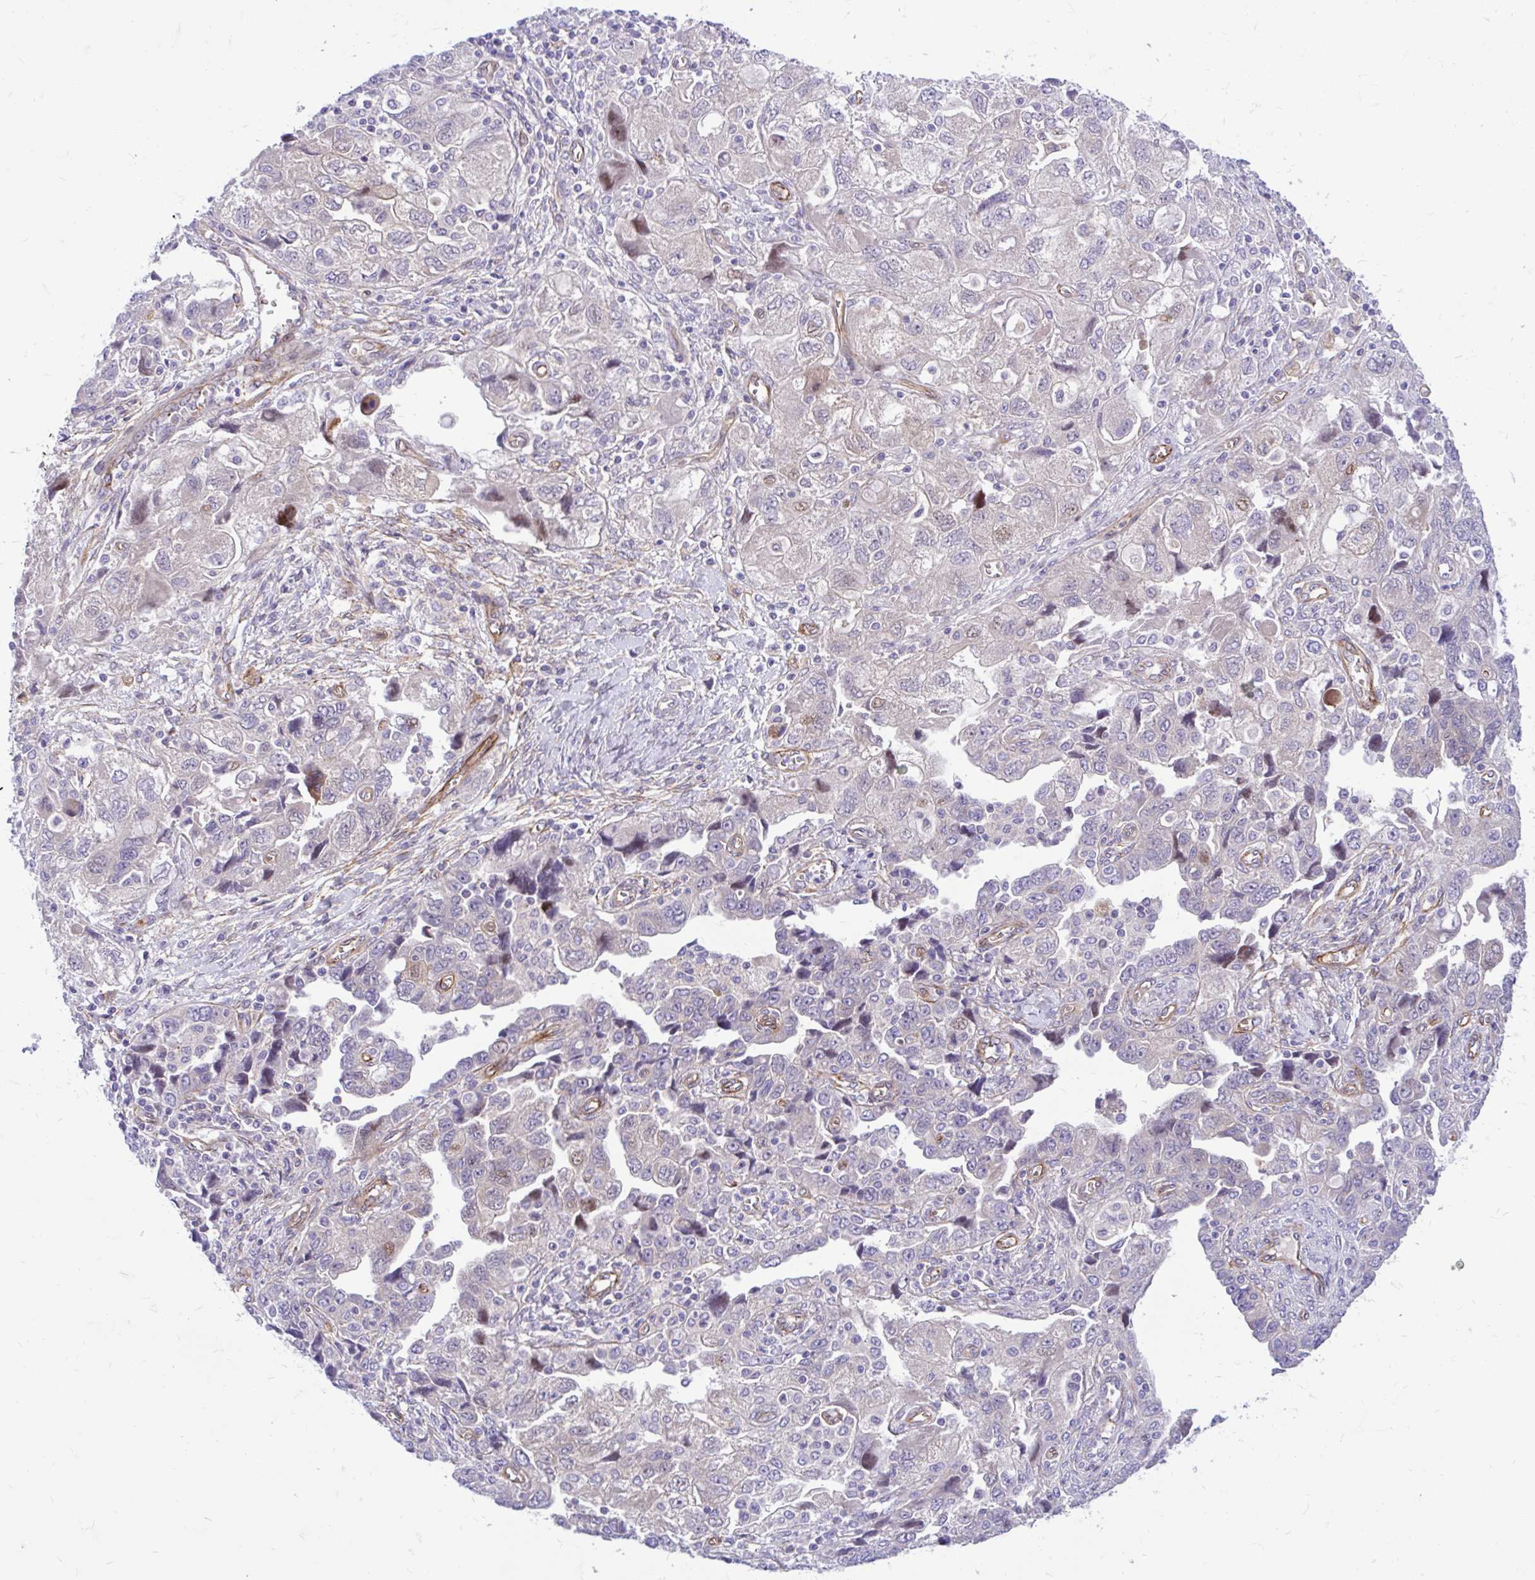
{"staining": {"intensity": "negative", "quantity": "none", "location": "none"}, "tissue": "ovarian cancer", "cell_type": "Tumor cells", "image_type": "cancer", "snomed": [{"axis": "morphology", "description": "Carcinoma, NOS"}, {"axis": "morphology", "description": "Cystadenocarcinoma, serous, NOS"}, {"axis": "topography", "description": "Ovary"}], "caption": "DAB (3,3'-diaminobenzidine) immunohistochemical staining of human serous cystadenocarcinoma (ovarian) reveals no significant positivity in tumor cells.", "gene": "ESPNL", "patient": {"sex": "female", "age": 69}}